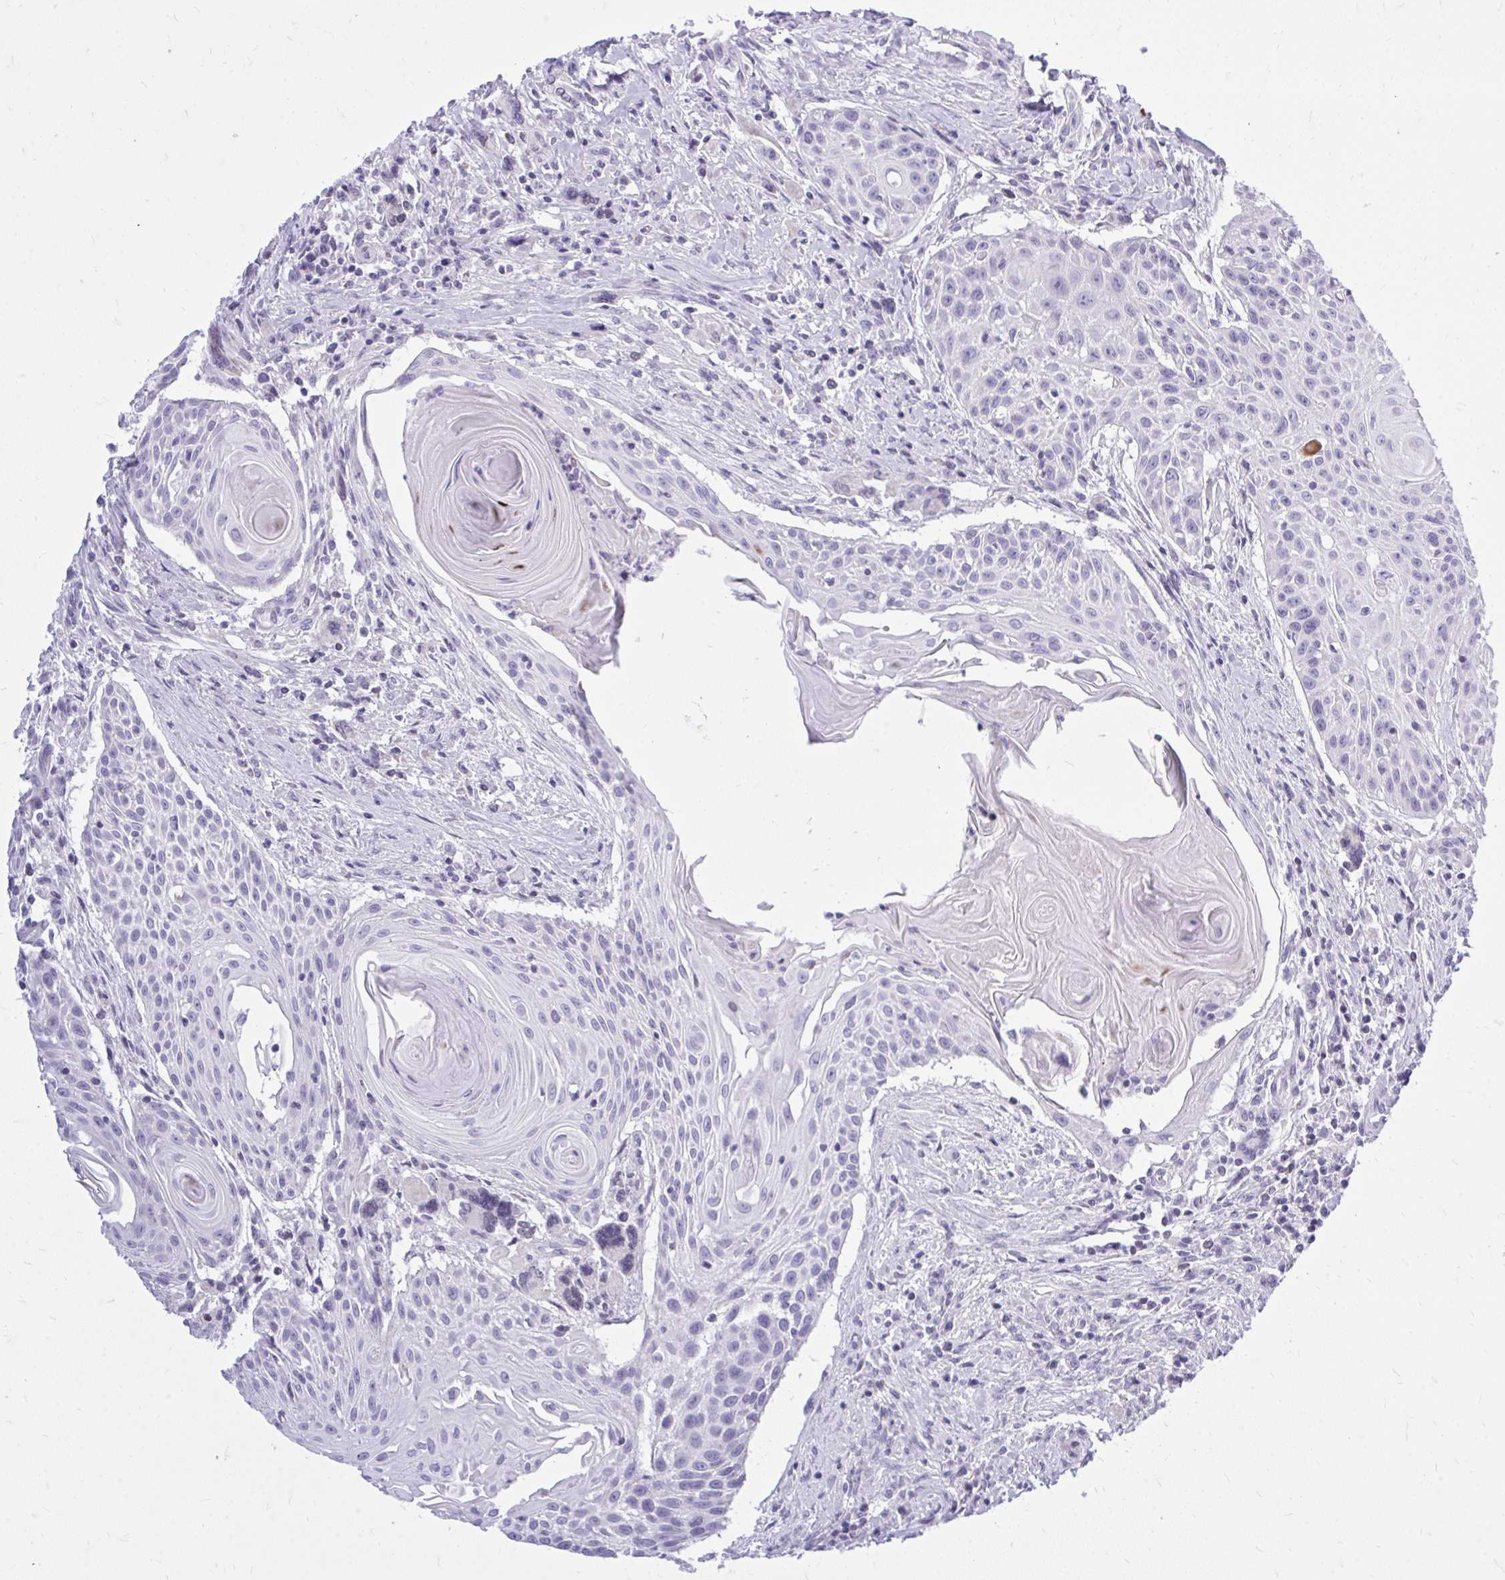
{"staining": {"intensity": "negative", "quantity": "none", "location": "none"}, "tissue": "head and neck cancer", "cell_type": "Tumor cells", "image_type": "cancer", "snomed": [{"axis": "morphology", "description": "Squamous cell carcinoma, NOS"}, {"axis": "topography", "description": "Lymph node"}, {"axis": "topography", "description": "Salivary gland"}, {"axis": "topography", "description": "Head-Neck"}], "caption": "Tumor cells are negative for brown protein staining in squamous cell carcinoma (head and neck). The staining is performed using DAB brown chromogen with nuclei counter-stained in using hematoxylin.", "gene": "GABRA1", "patient": {"sex": "female", "age": 74}}